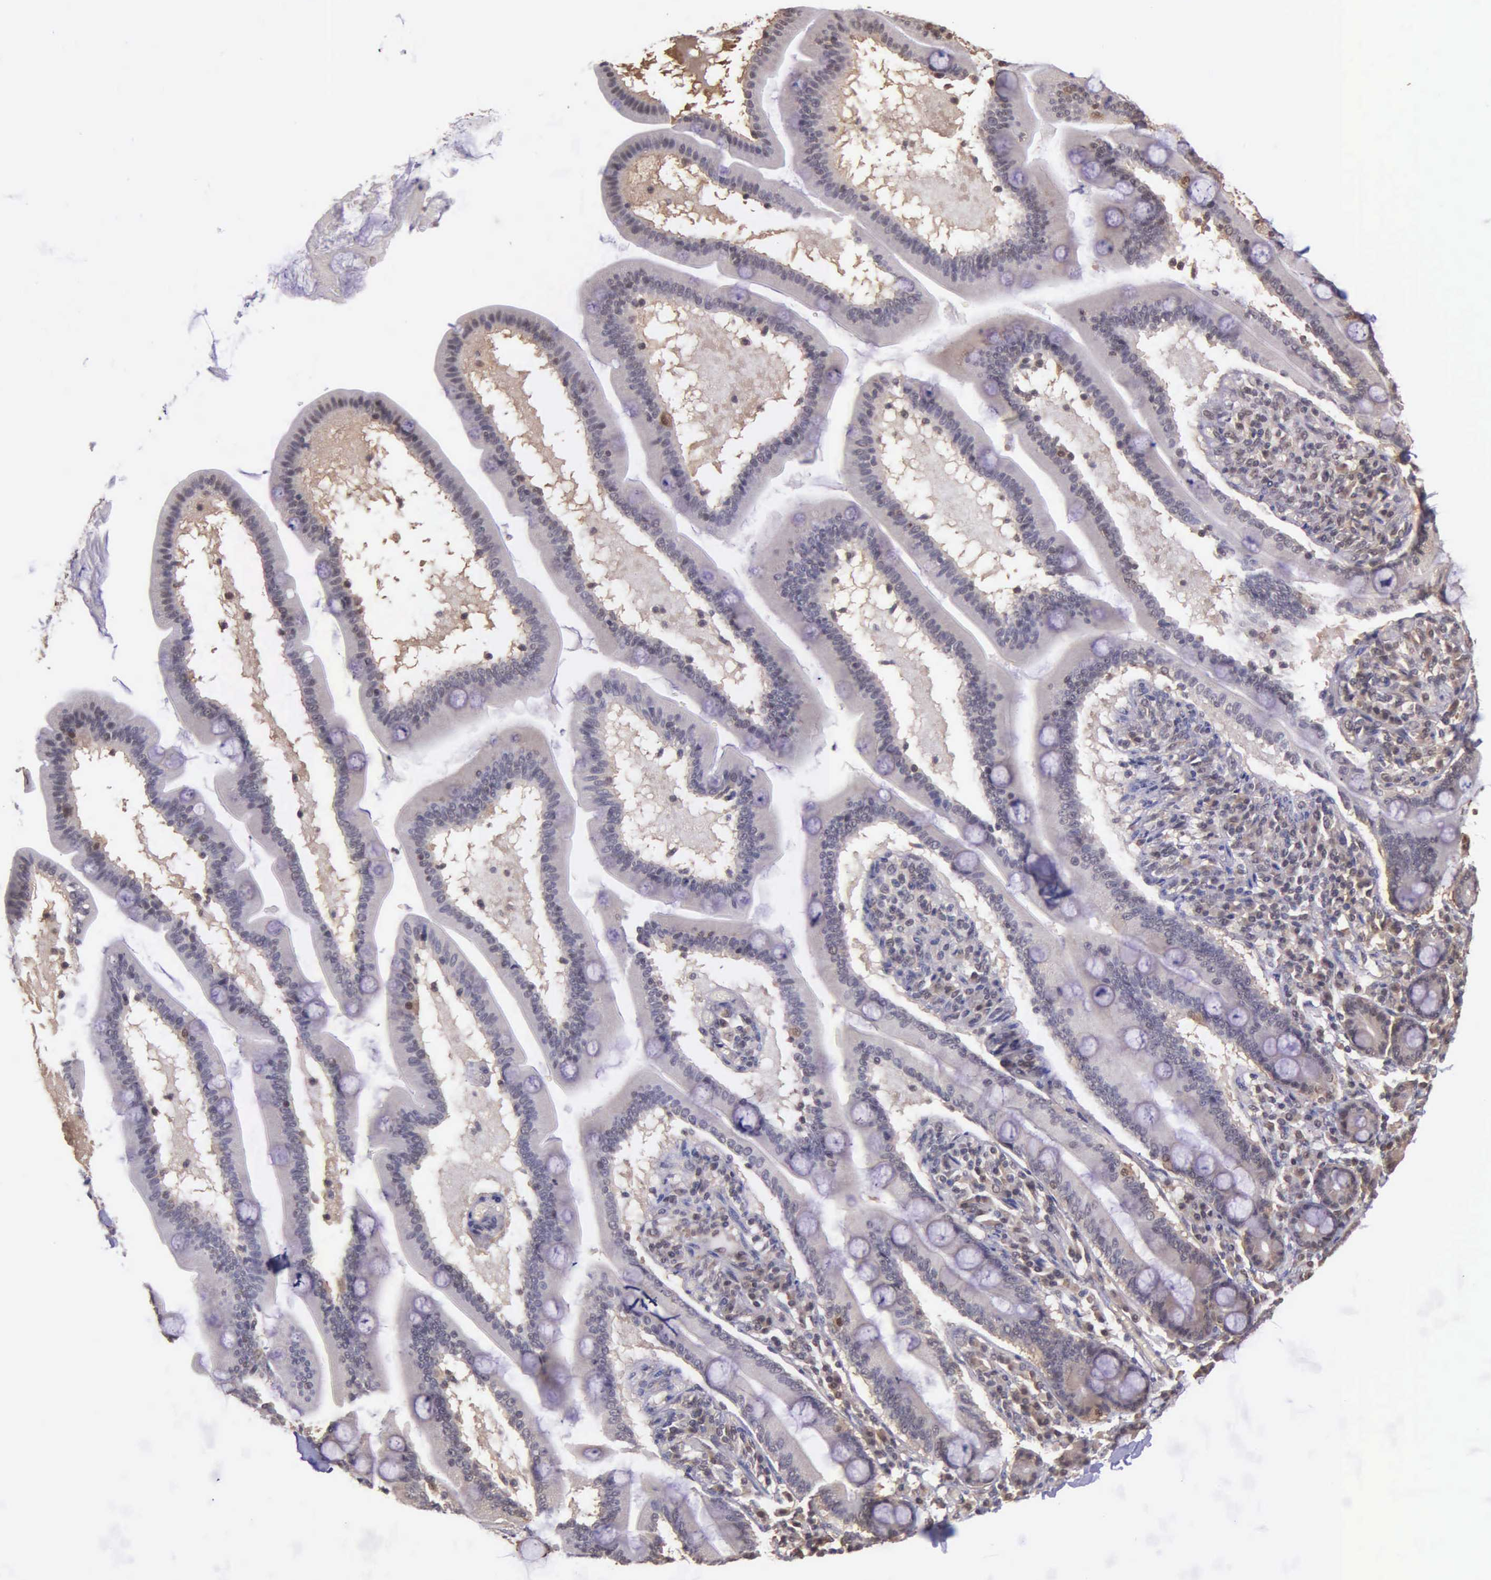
{"staining": {"intensity": "moderate", "quantity": ">75%", "location": "nuclear"}, "tissue": "adipose tissue", "cell_type": "Adipocytes", "image_type": "normal", "snomed": [{"axis": "morphology", "description": "Normal tissue, NOS"}, {"axis": "topography", "description": "Duodenum"}], "caption": "Brown immunohistochemical staining in unremarkable human adipose tissue reveals moderate nuclear expression in about >75% of adipocytes. (Stains: DAB (3,3'-diaminobenzidine) in brown, nuclei in blue, Microscopy: brightfield microscopy at high magnification).", "gene": "PSMC1", "patient": {"sex": "male", "age": 63}}